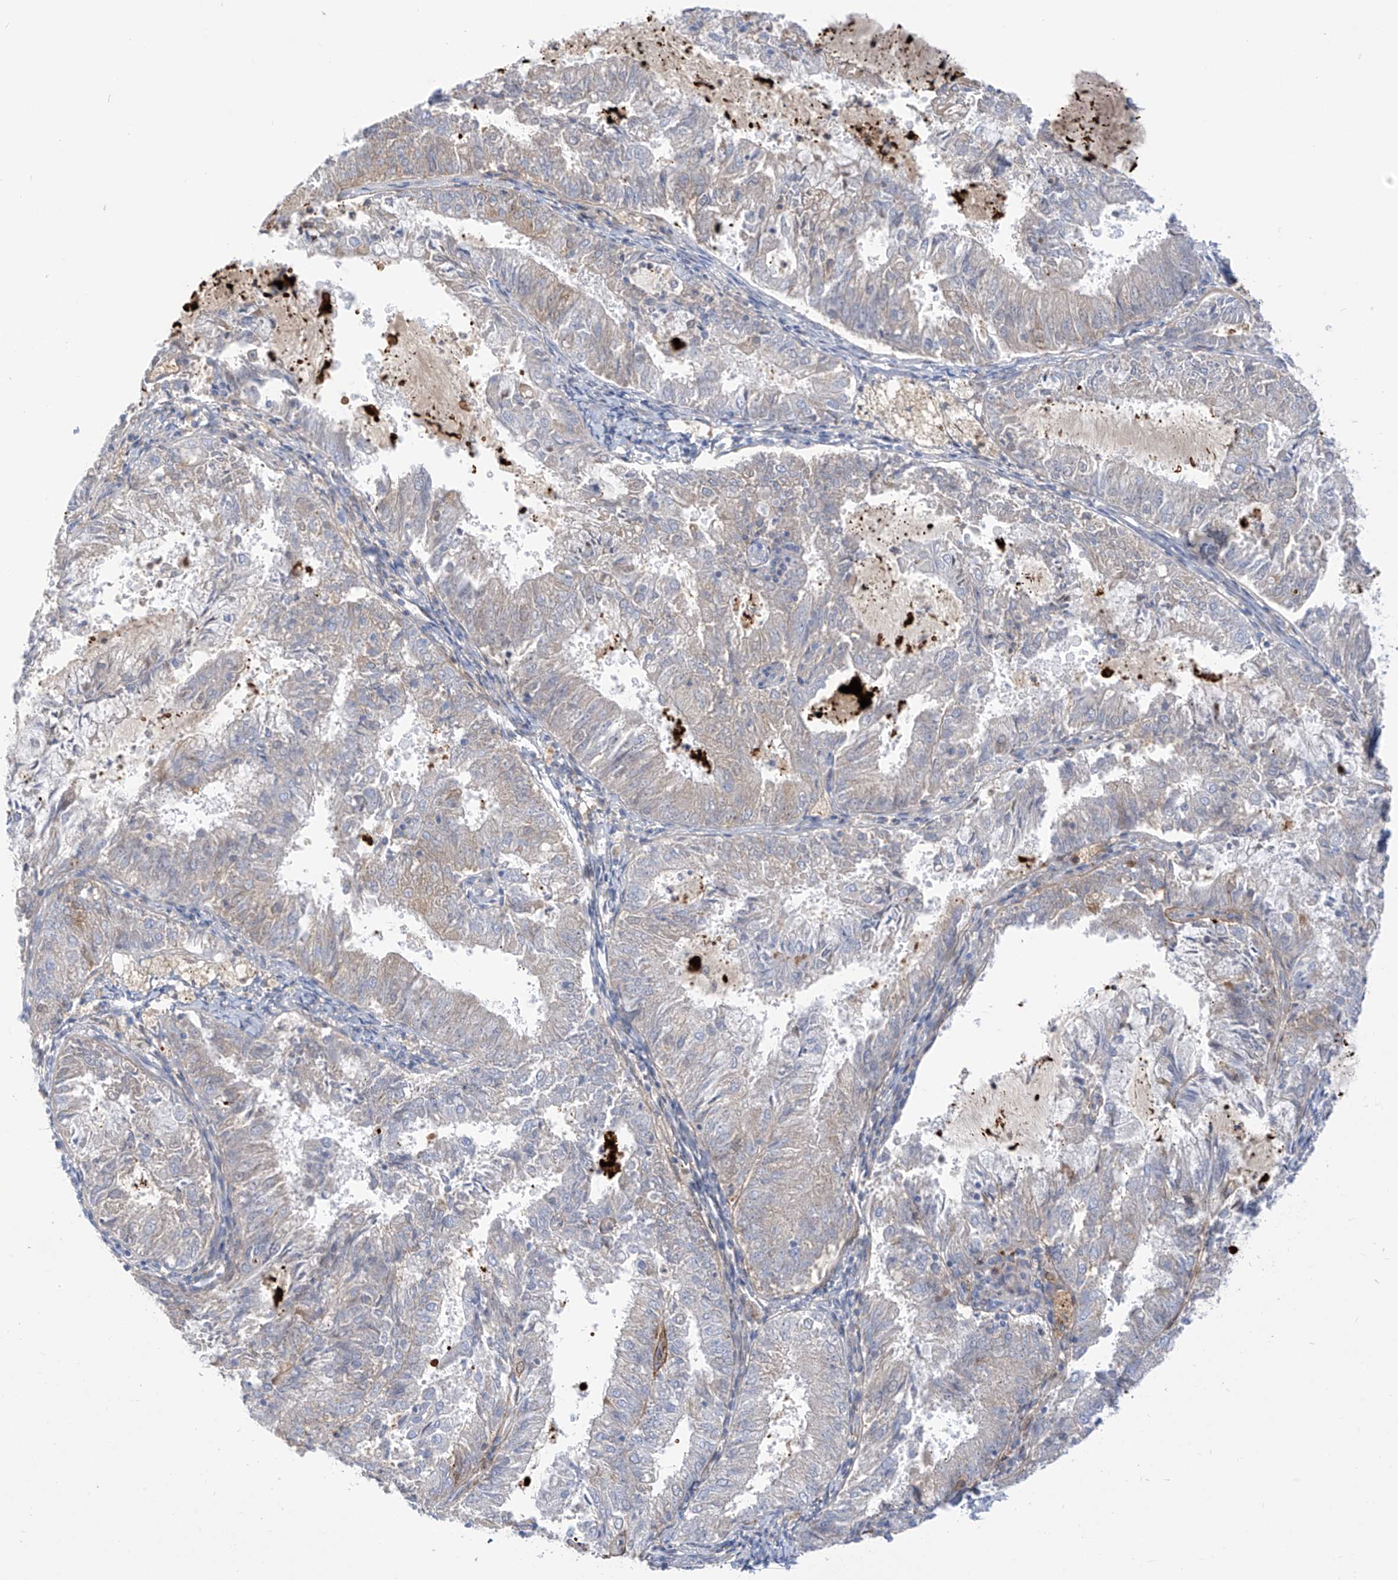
{"staining": {"intensity": "weak", "quantity": "<25%", "location": "cytoplasmic/membranous"}, "tissue": "endometrial cancer", "cell_type": "Tumor cells", "image_type": "cancer", "snomed": [{"axis": "morphology", "description": "Adenocarcinoma, NOS"}, {"axis": "topography", "description": "Endometrium"}], "caption": "Tumor cells show no significant staining in adenocarcinoma (endometrial).", "gene": "FABP2", "patient": {"sex": "female", "age": 57}}